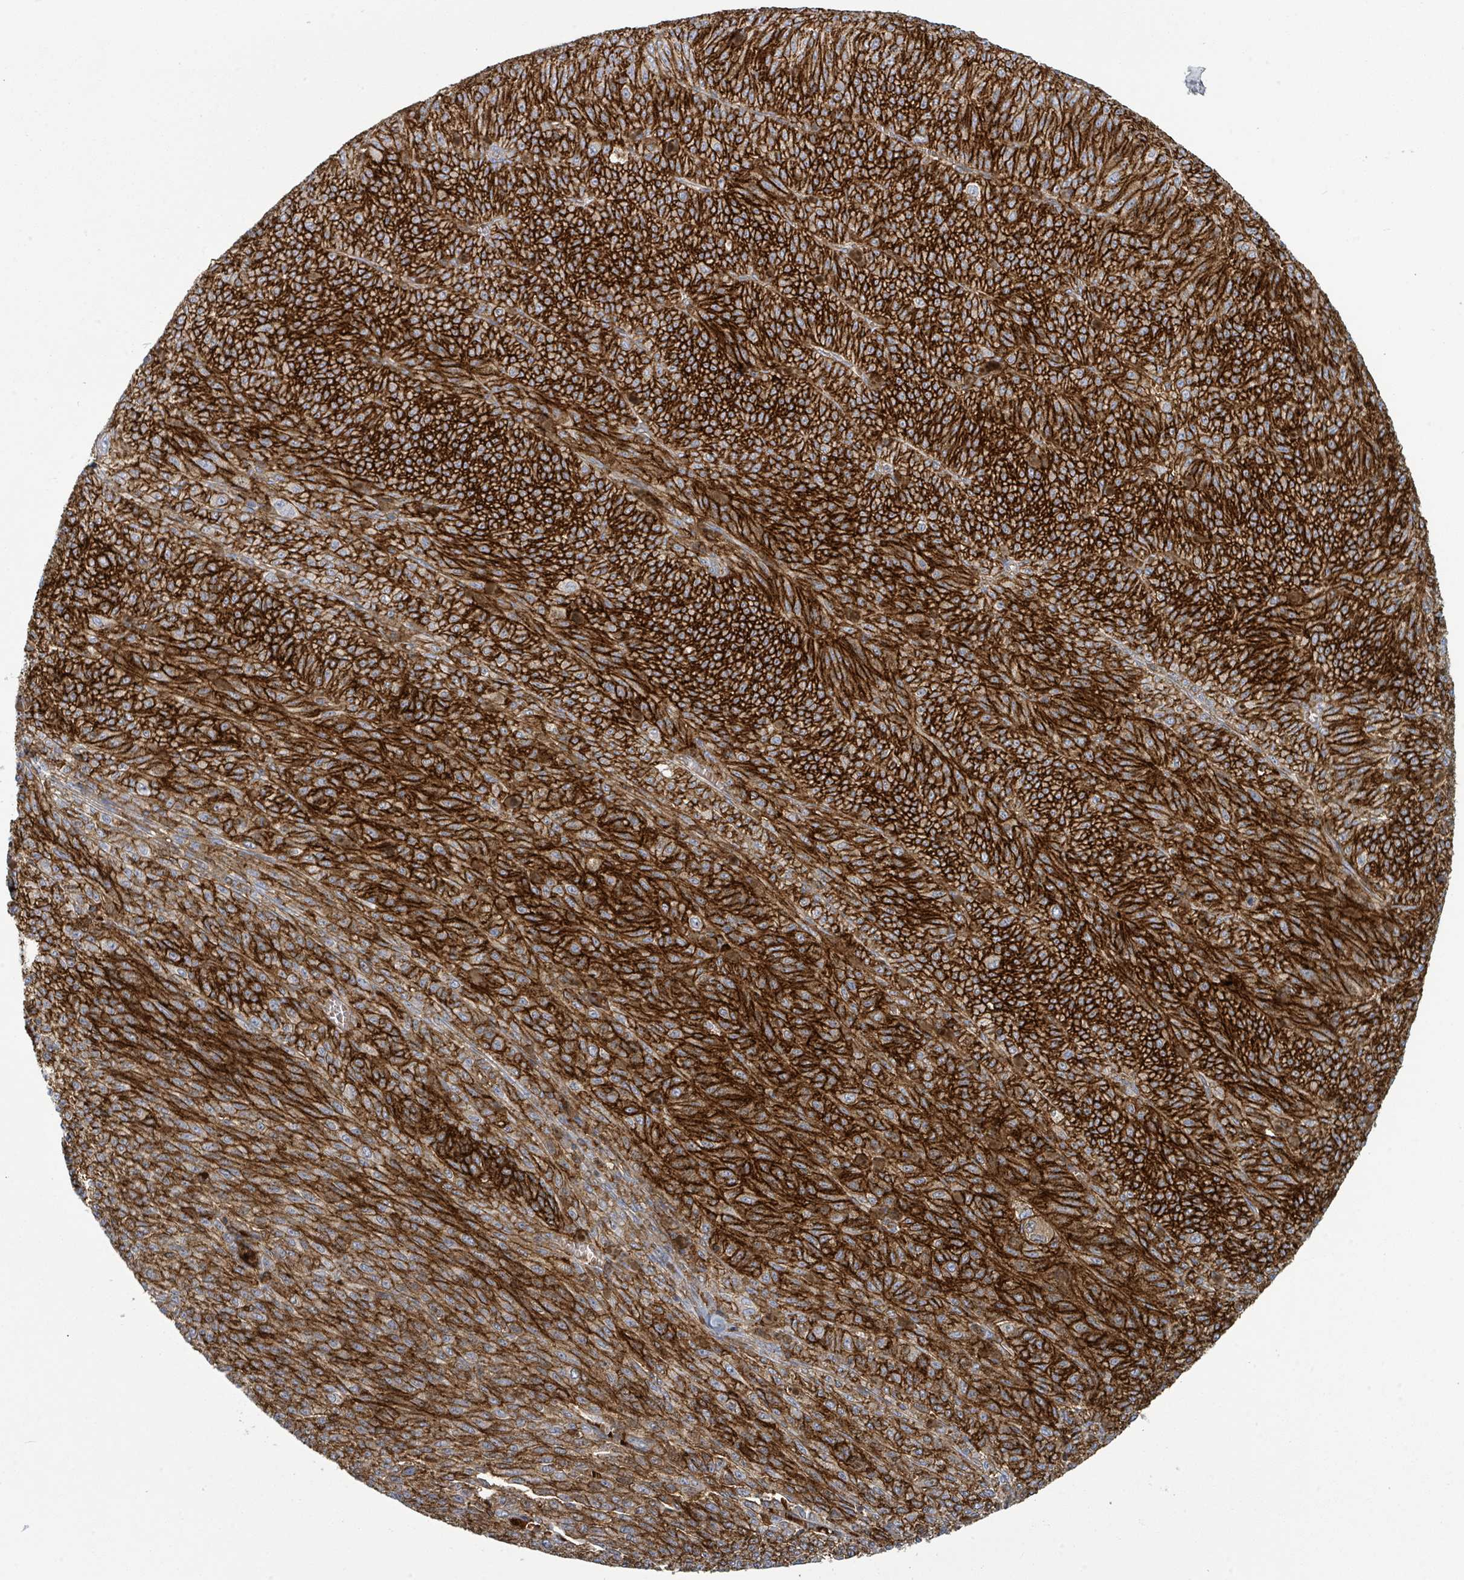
{"staining": {"intensity": "strong", "quantity": ">75%", "location": "cytoplasmic/membranous"}, "tissue": "melanoma", "cell_type": "Tumor cells", "image_type": "cancer", "snomed": [{"axis": "morphology", "description": "Malignant melanoma, NOS"}, {"axis": "topography", "description": "Skin"}], "caption": "Tumor cells demonstrate high levels of strong cytoplasmic/membranous staining in approximately >75% of cells in melanoma.", "gene": "TNFRSF14", "patient": {"sex": "female", "age": 52}}